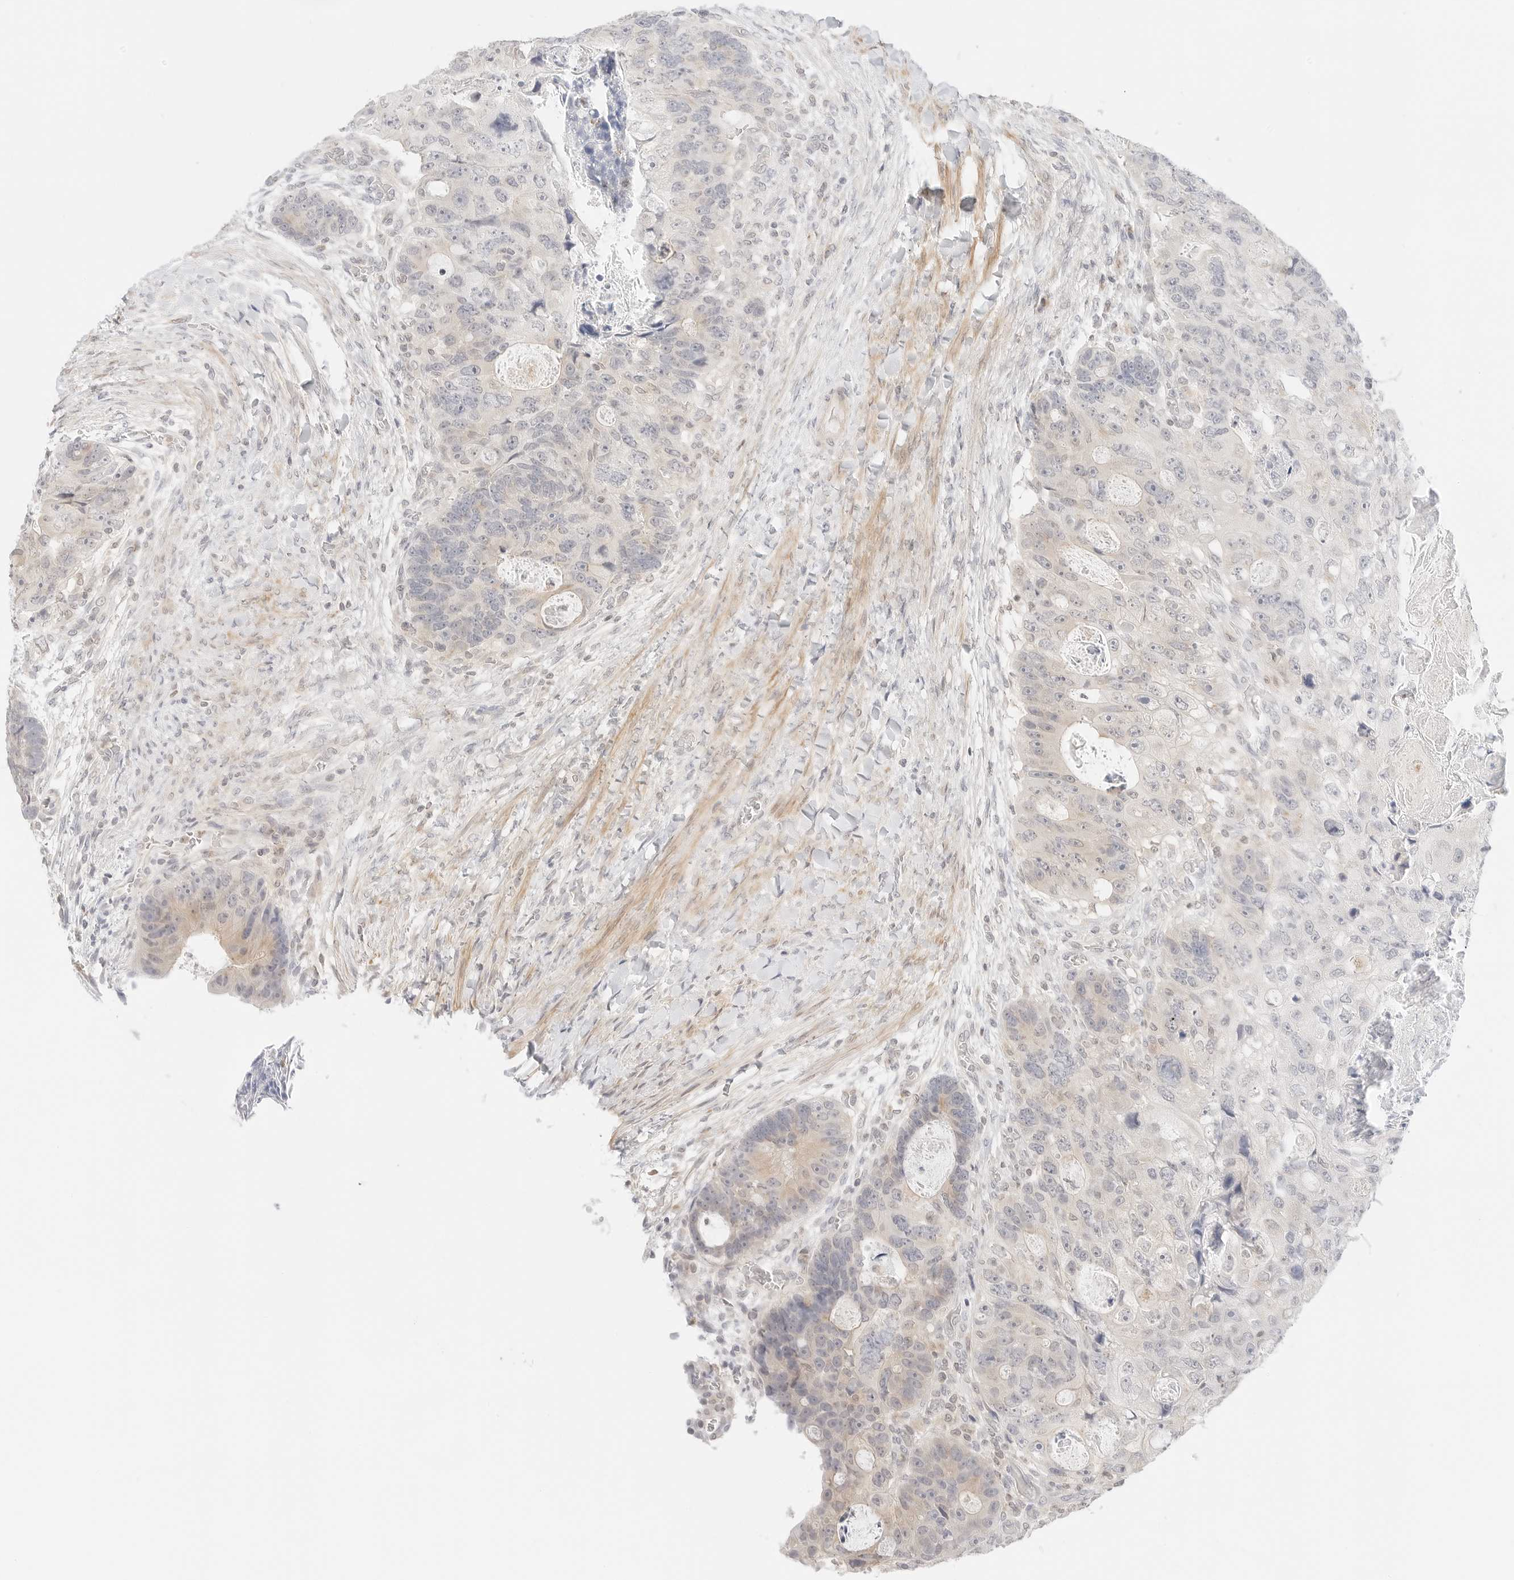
{"staining": {"intensity": "negative", "quantity": "none", "location": "none"}, "tissue": "colorectal cancer", "cell_type": "Tumor cells", "image_type": "cancer", "snomed": [{"axis": "morphology", "description": "Adenocarcinoma, NOS"}, {"axis": "topography", "description": "Rectum"}], "caption": "DAB (3,3'-diaminobenzidine) immunohistochemical staining of adenocarcinoma (colorectal) exhibits no significant positivity in tumor cells.", "gene": "GNAS", "patient": {"sex": "male", "age": 59}}